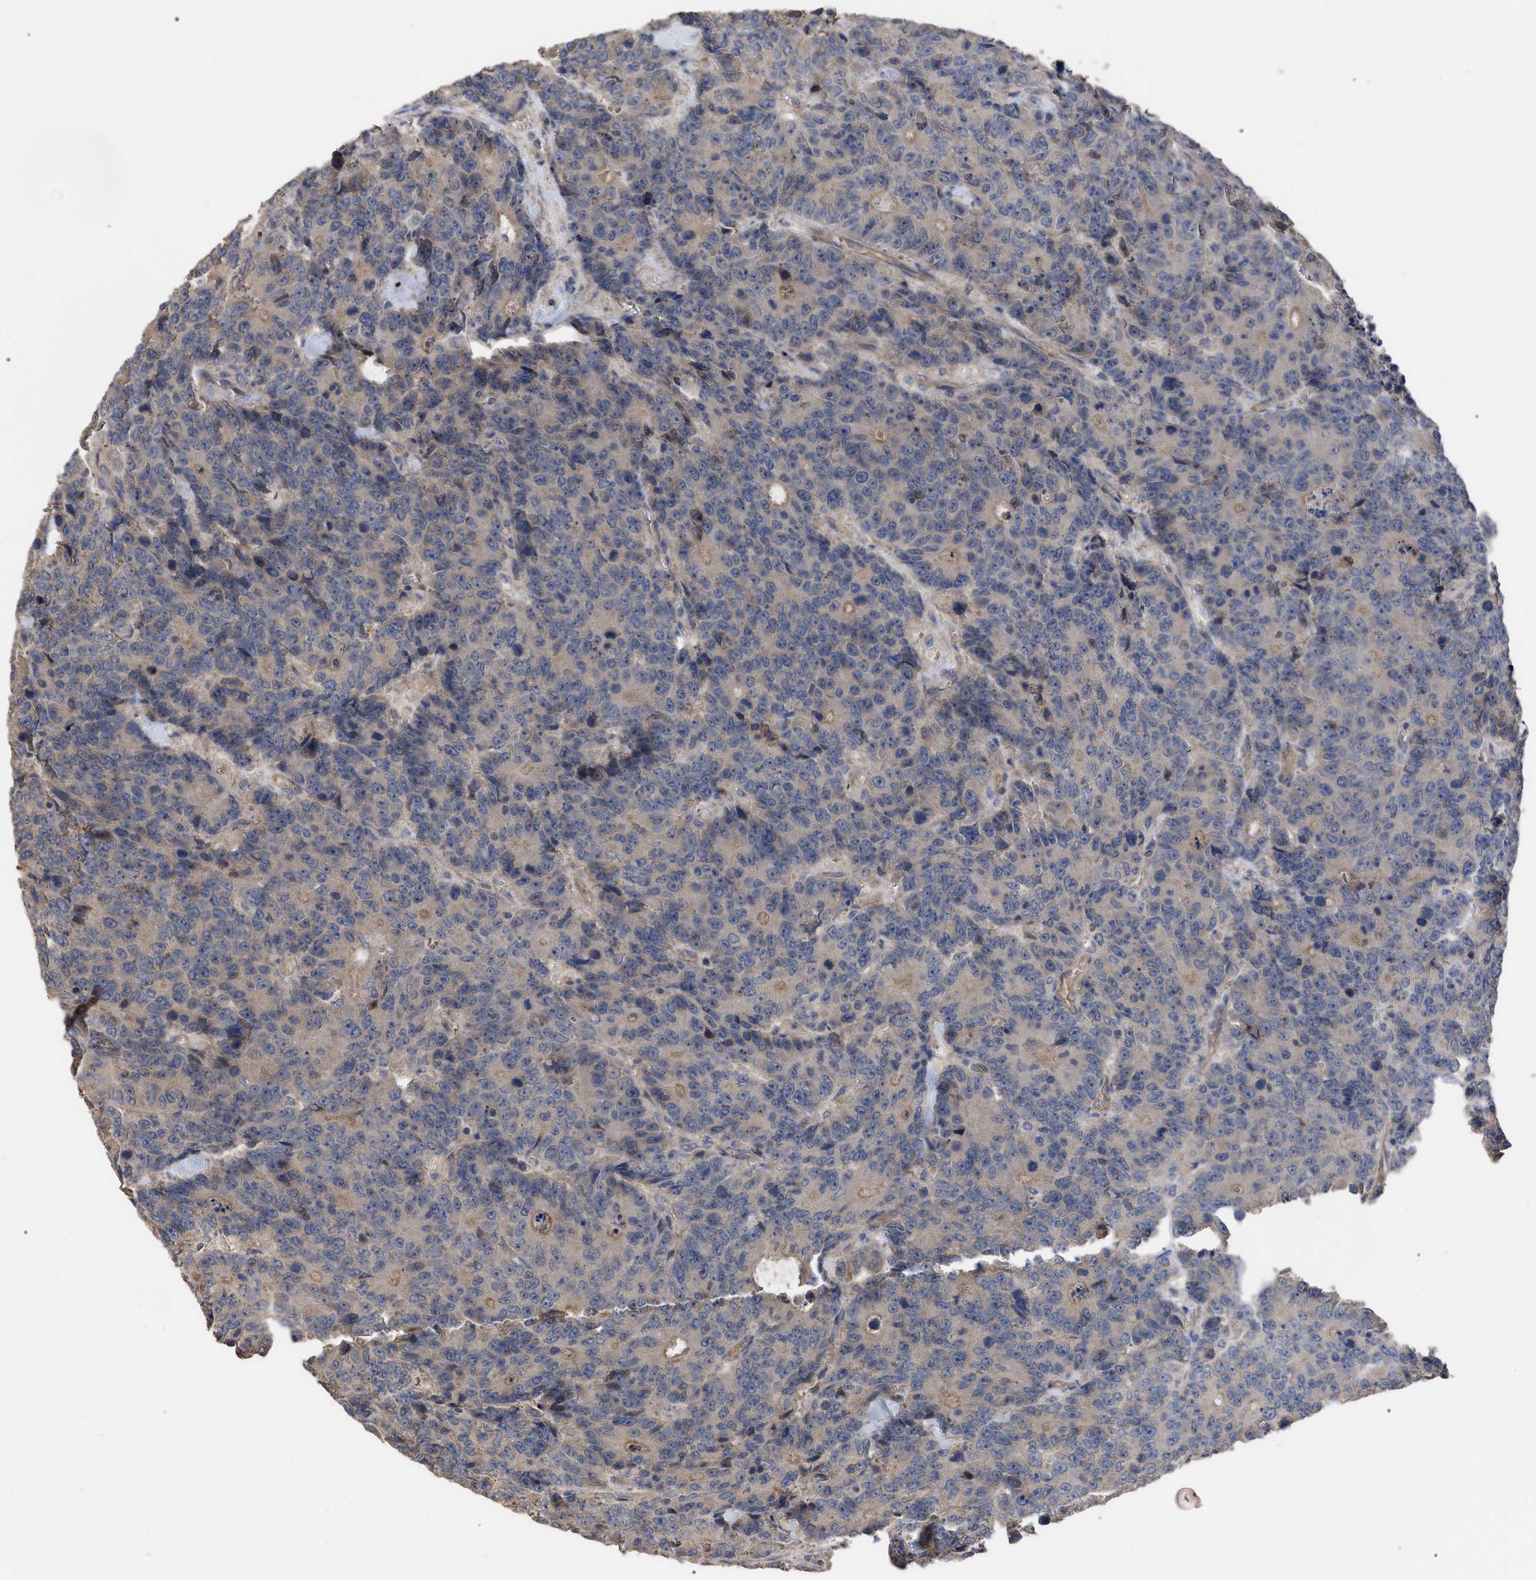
{"staining": {"intensity": "weak", "quantity": "25%-75%", "location": "cytoplasmic/membranous"}, "tissue": "colorectal cancer", "cell_type": "Tumor cells", "image_type": "cancer", "snomed": [{"axis": "morphology", "description": "Adenocarcinoma, NOS"}, {"axis": "topography", "description": "Colon"}], "caption": "A high-resolution micrograph shows immunohistochemistry (IHC) staining of colorectal cancer, which reveals weak cytoplasmic/membranous positivity in approximately 25%-75% of tumor cells.", "gene": "BTN2A1", "patient": {"sex": "female", "age": 86}}